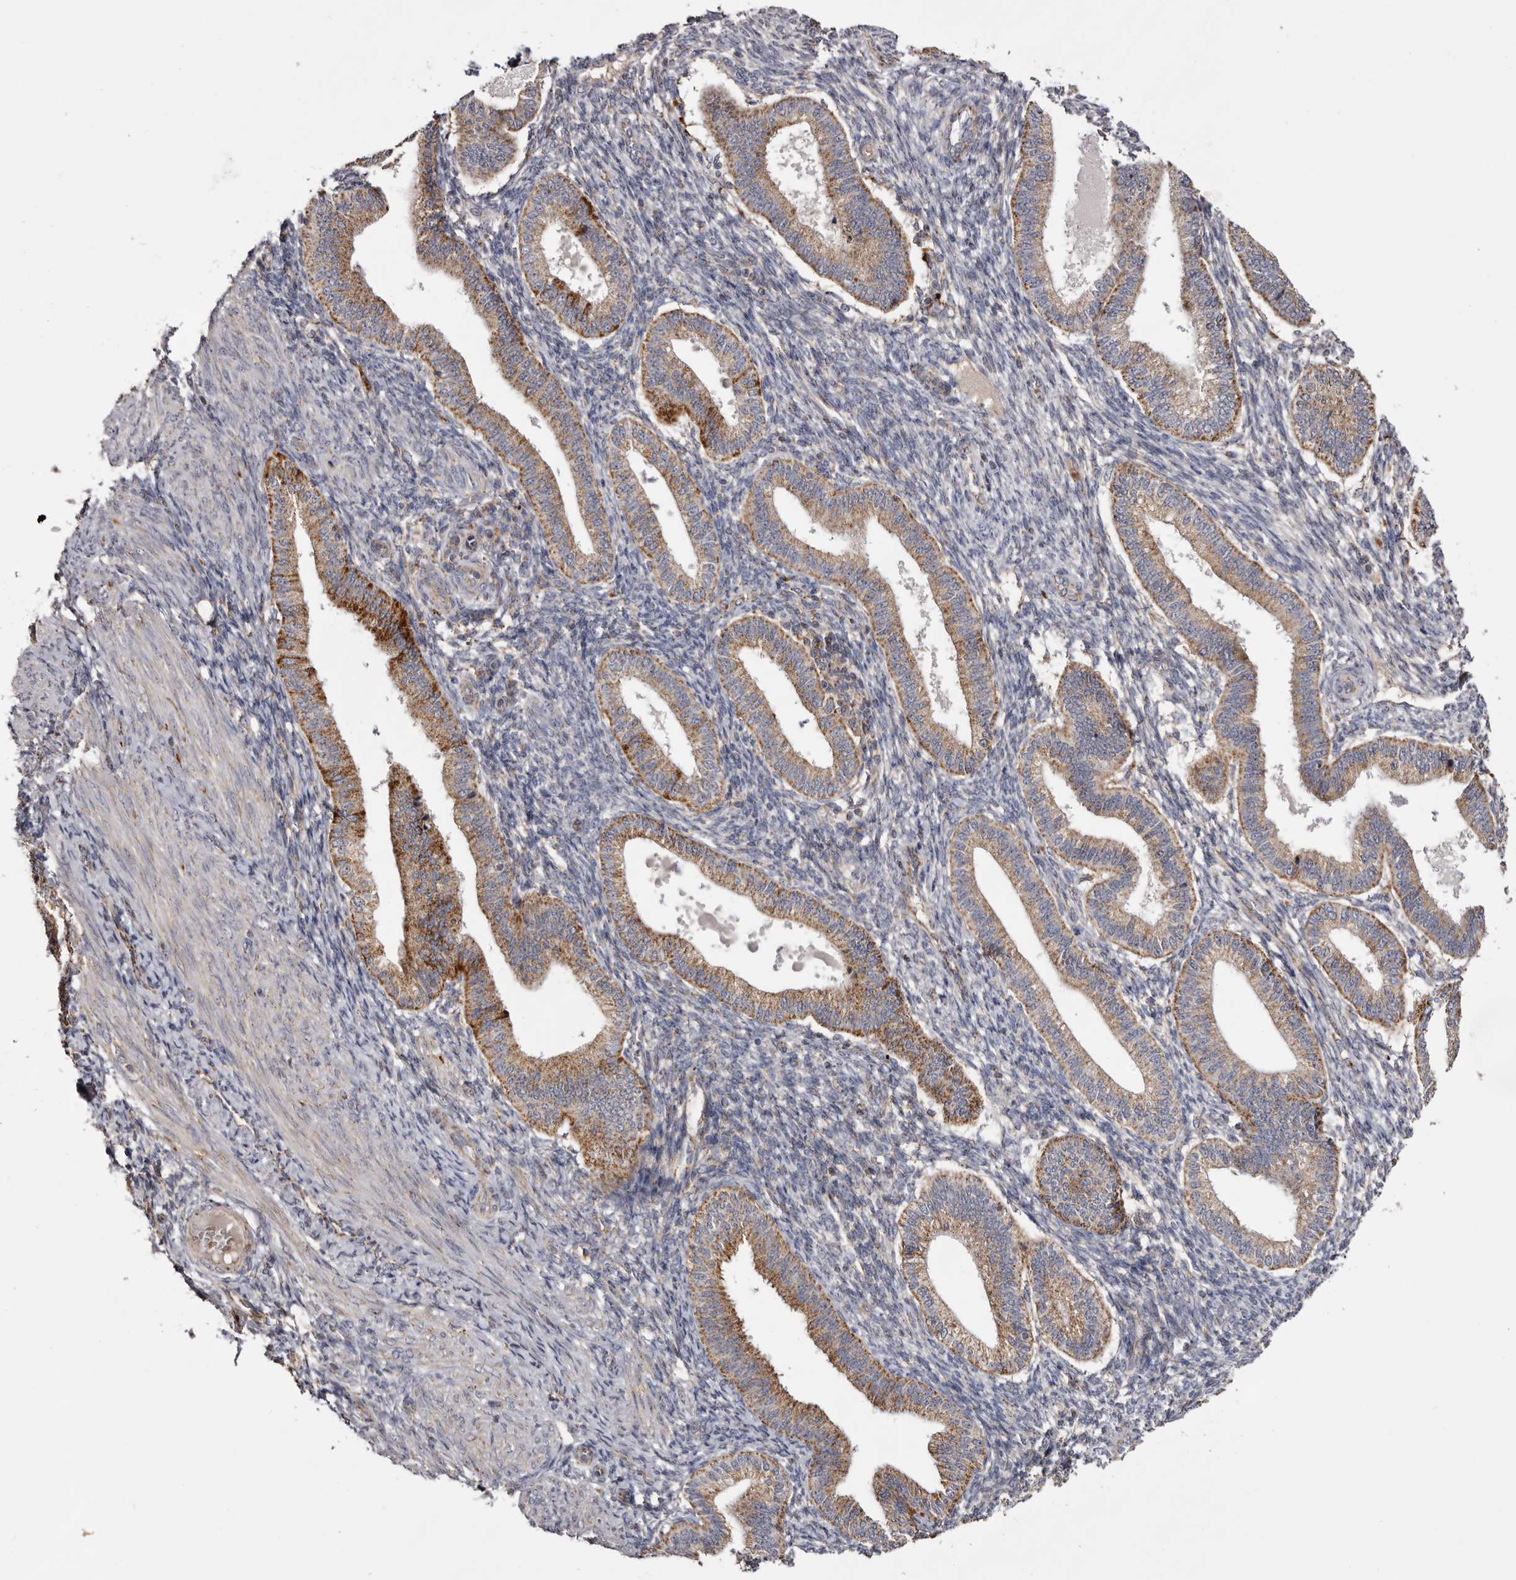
{"staining": {"intensity": "weak", "quantity": "25%-75%", "location": "cytoplasmic/membranous"}, "tissue": "endometrium", "cell_type": "Cells in endometrial stroma", "image_type": "normal", "snomed": [{"axis": "morphology", "description": "Normal tissue, NOS"}, {"axis": "topography", "description": "Endometrium"}], "caption": "High-power microscopy captured an immunohistochemistry (IHC) histopathology image of unremarkable endometrium, revealing weak cytoplasmic/membranous positivity in about 25%-75% of cells in endometrial stroma. (Brightfield microscopy of DAB IHC at high magnification).", "gene": "MECR", "patient": {"sex": "female", "age": 39}}